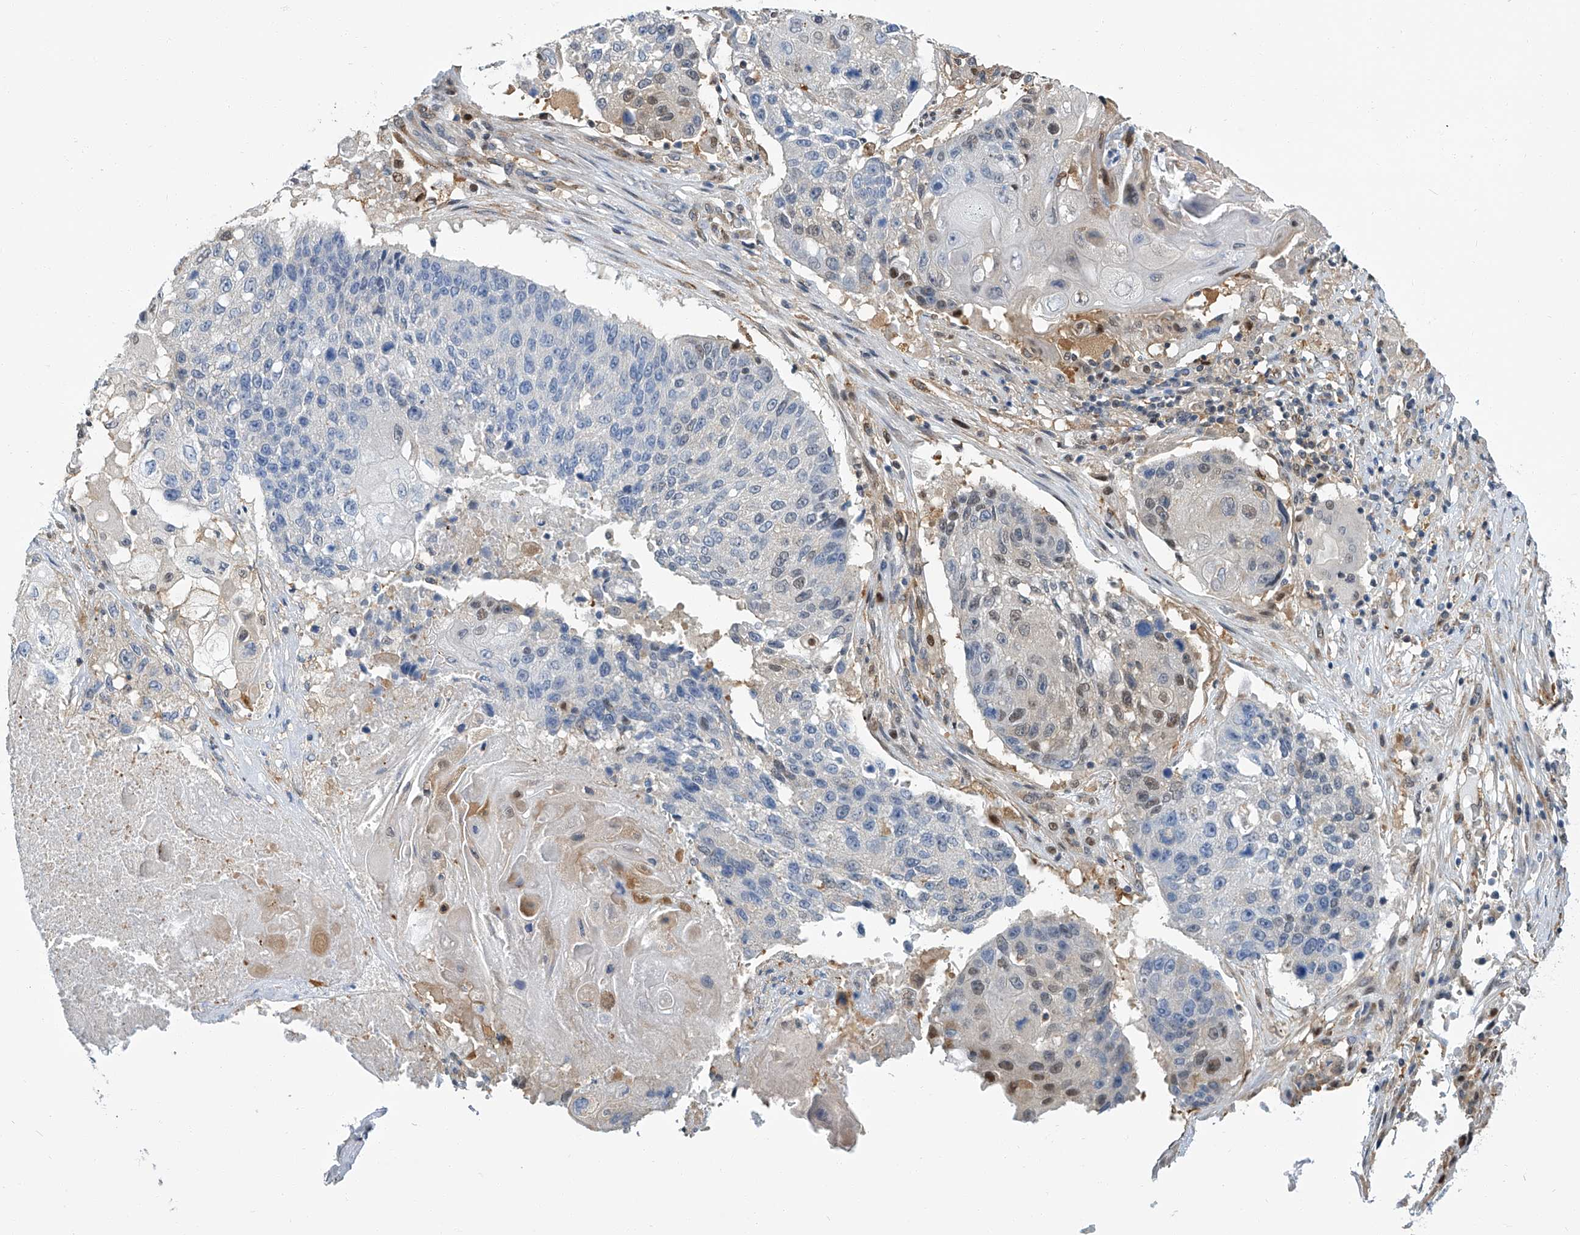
{"staining": {"intensity": "moderate", "quantity": "<25%", "location": "nuclear"}, "tissue": "lung cancer", "cell_type": "Tumor cells", "image_type": "cancer", "snomed": [{"axis": "morphology", "description": "Squamous cell carcinoma, NOS"}, {"axis": "topography", "description": "Lung"}], "caption": "Immunohistochemical staining of squamous cell carcinoma (lung) demonstrates moderate nuclear protein staining in about <25% of tumor cells.", "gene": "PSMB10", "patient": {"sex": "male", "age": 61}}